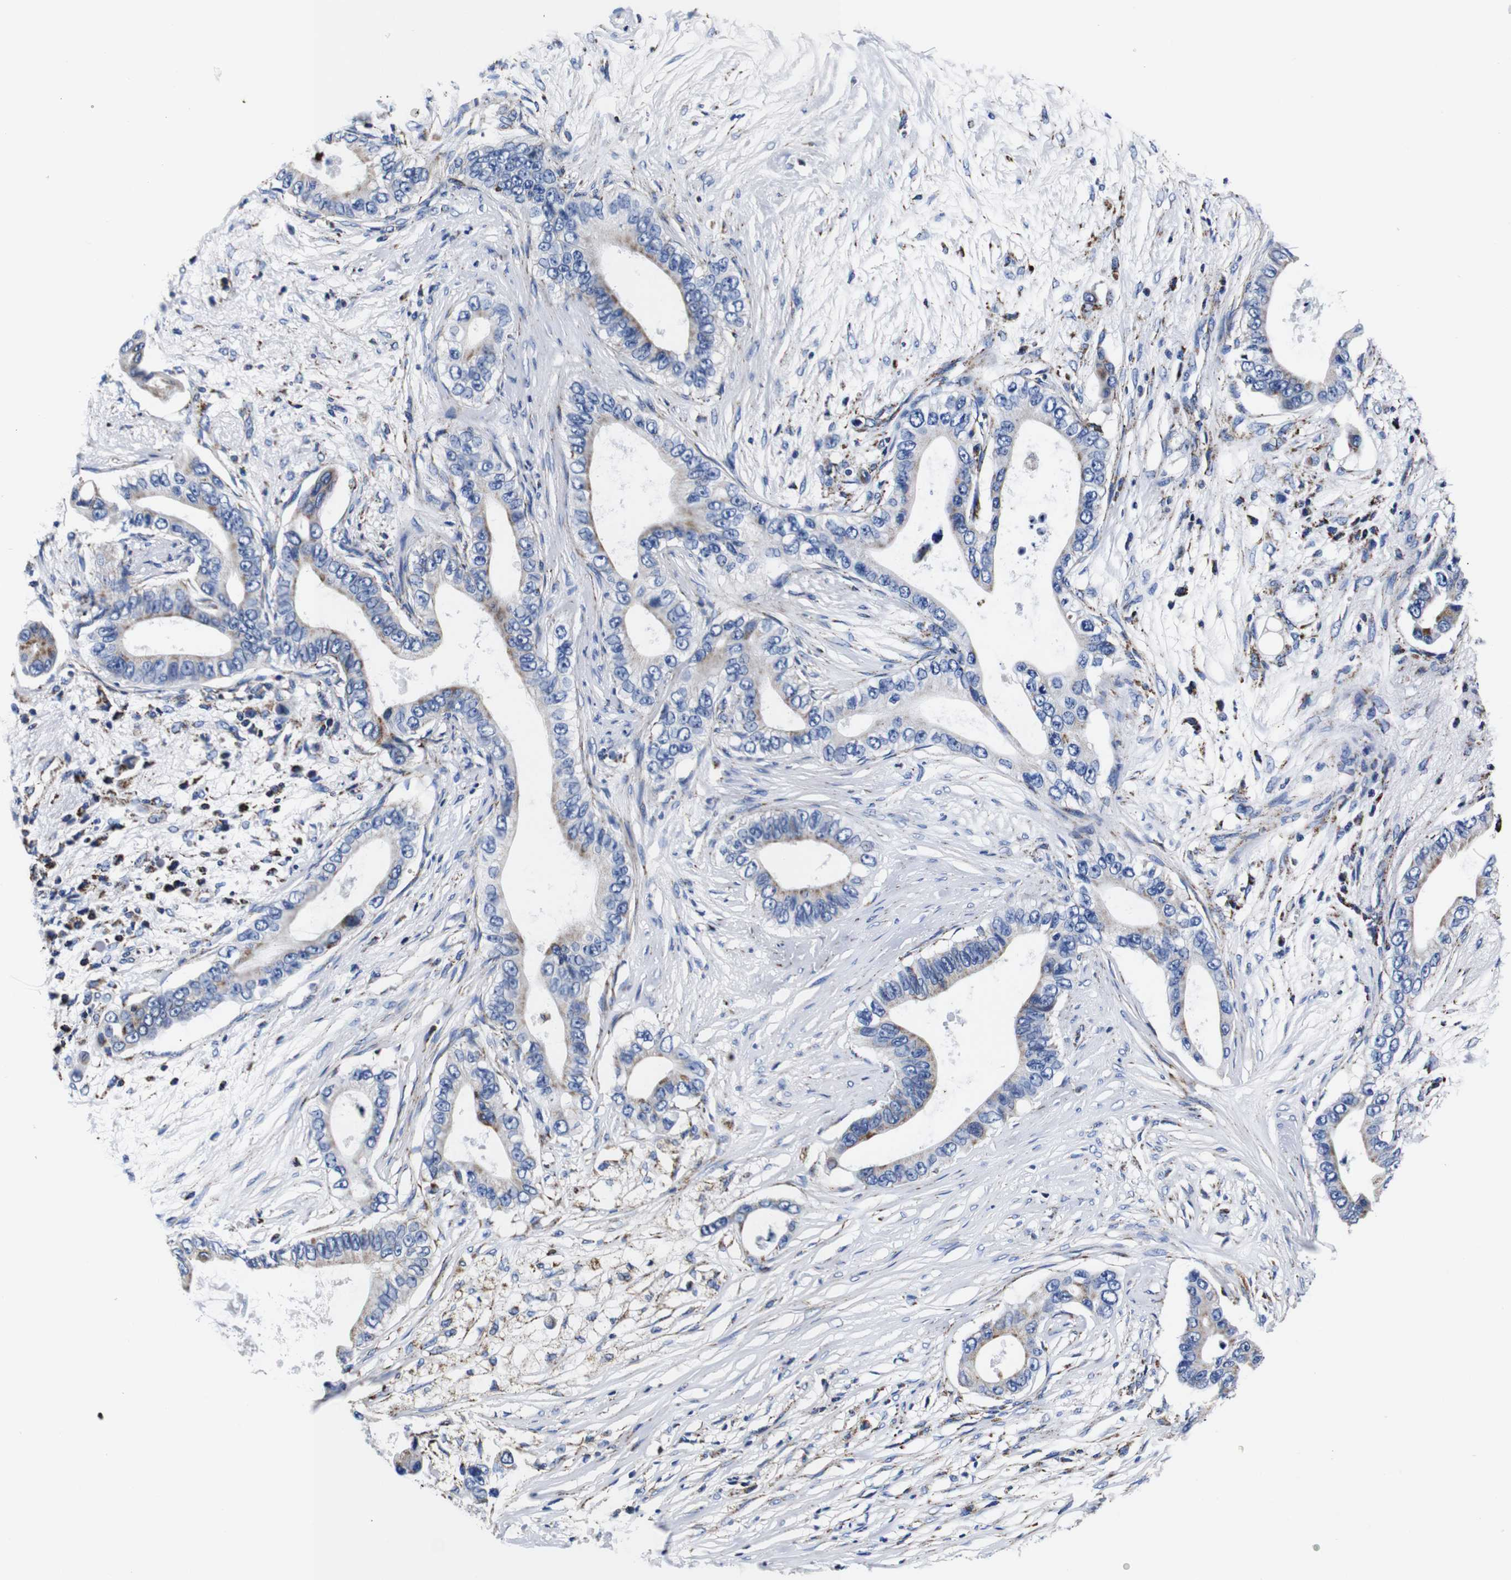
{"staining": {"intensity": "moderate", "quantity": "<25%", "location": "cytoplasmic/membranous"}, "tissue": "pancreatic cancer", "cell_type": "Tumor cells", "image_type": "cancer", "snomed": [{"axis": "morphology", "description": "Adenocarcinoma, NOS"}, {"axis": "topography", "description": "Pancreas"}], "caption": "IHC staining of pancreatic cancer, which reveals low levels of moderate cytoplasmic/membranous staining in about <25% of tumor cells indicating moderate cytoplasmic/membranous protein staining. The staining was performed using DAB (brown) for protein detection and nuclei were counterstained in hematoxylin (blue).", "gene": "FKBP9", "patient": {"sex": "male", "age": 77}}